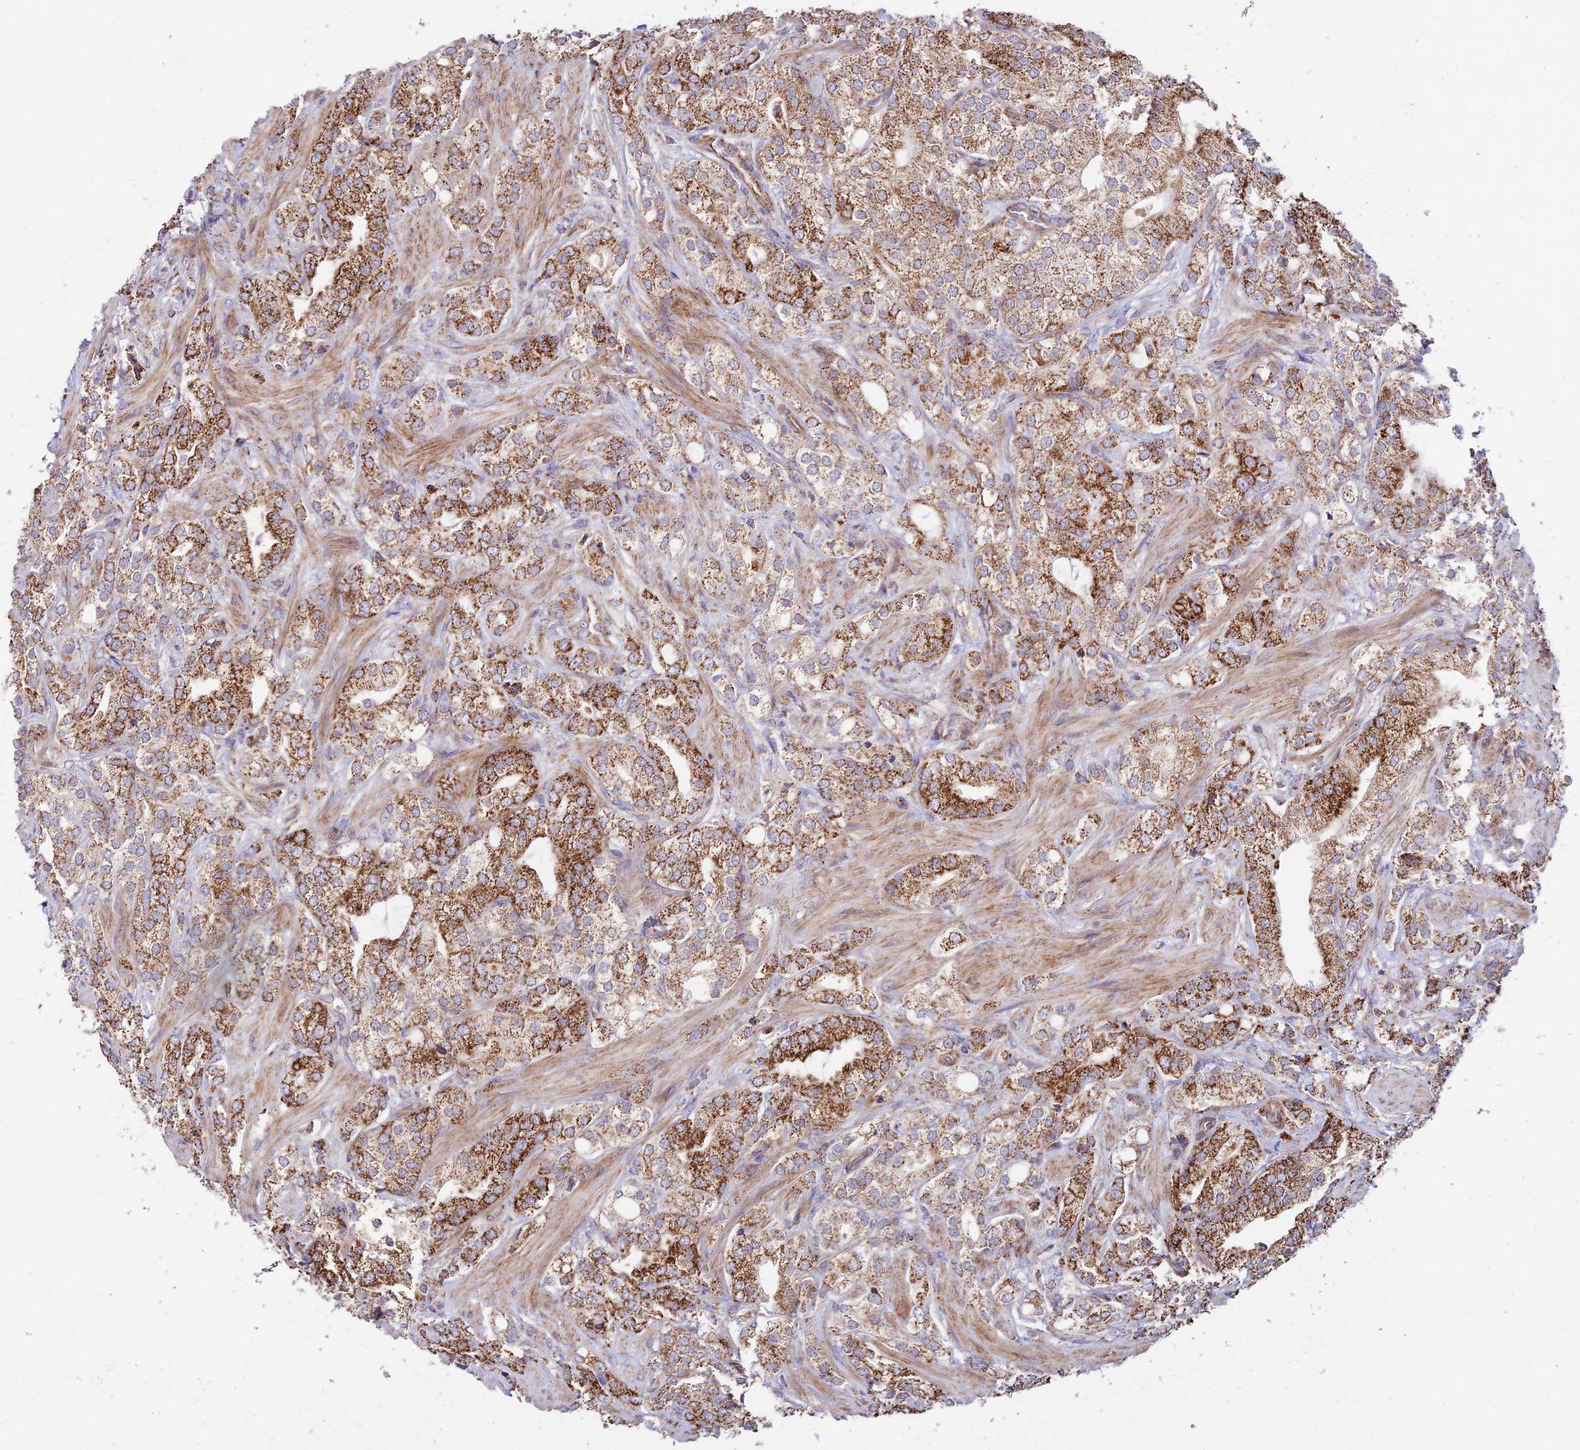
{"staining": {"intensity": "strong", "quantity": ">75%", "location": "cytoplasmic/membranous"}, "tissue": "prostate cancer", "cell_type": "Tumor cells", "image_type": "cancer", "snomed": [{"axis": "morphology", "description": "Adenocarcinoma, High grade"}, {"axis": "topography", "description": "Prostate"}], "caption": "Brown immunohistochemical staining in high-grade adenocarcinoma (prostate) displays strong cytoplasmic/membranous positivity in approximately >75% of tumor cells.", "gene": "KHDC3L", "patient": {"sex": "male", "age": 50}}